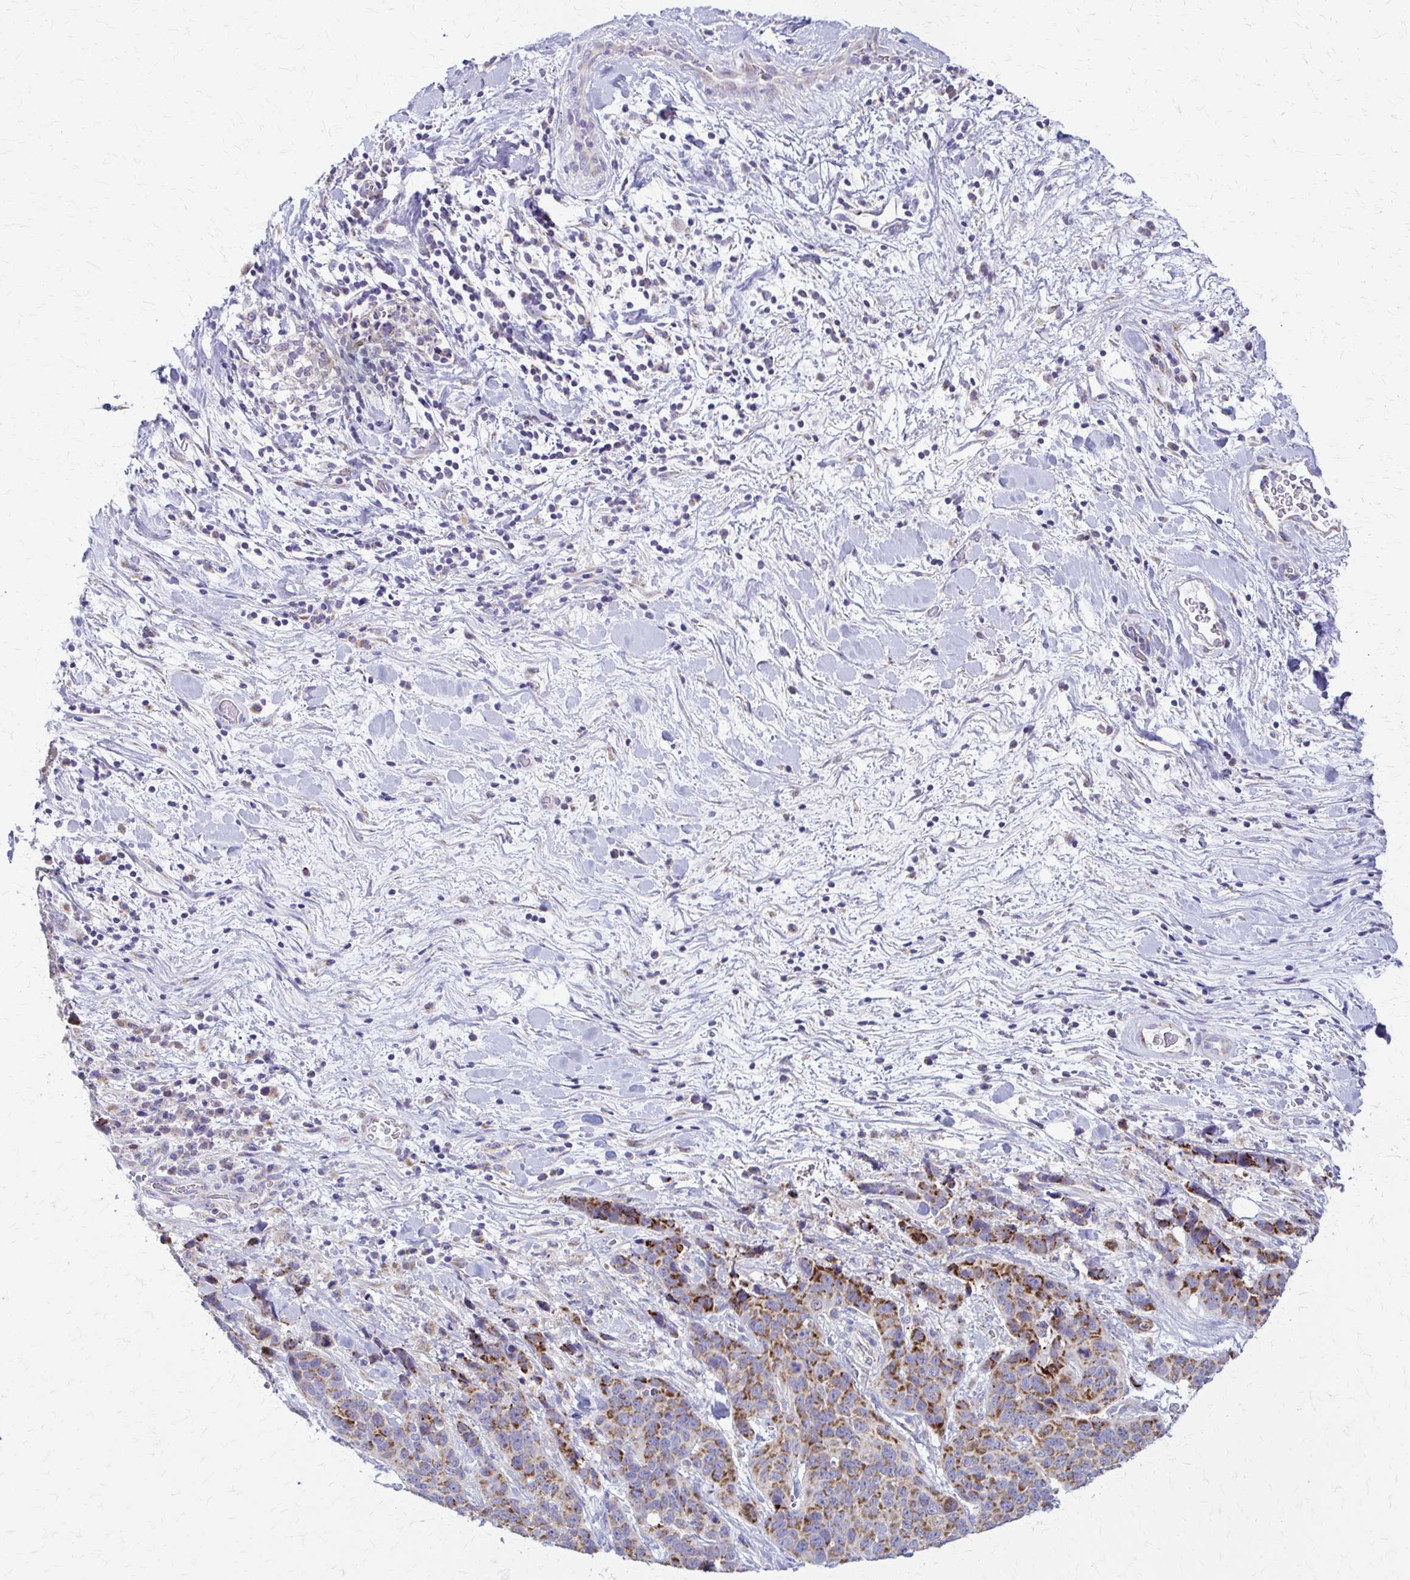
{"staining": {"intensity": "moderate", "quantity": "25%-75%", "location": "cytoplasmic/membranous"}, "tissue": "lung cancer", "cell_type": "Tumor cells", "image_type": "cancer", "snomed": [{"axis": "morphology", "description": "Squamous cell carcinoma, NOS"}, {"axis": "topography", "description": "Lung"}], "caption": "This is a micrograph of immunohistochemistry (IHC) staining of lung cancer (squamous cell carcinoma), which shows moderate staining in the cytoplasmic/membranous of tumor cells.", "gene": "SAMD13", "patient": {"sex": "male", "age": 62}}